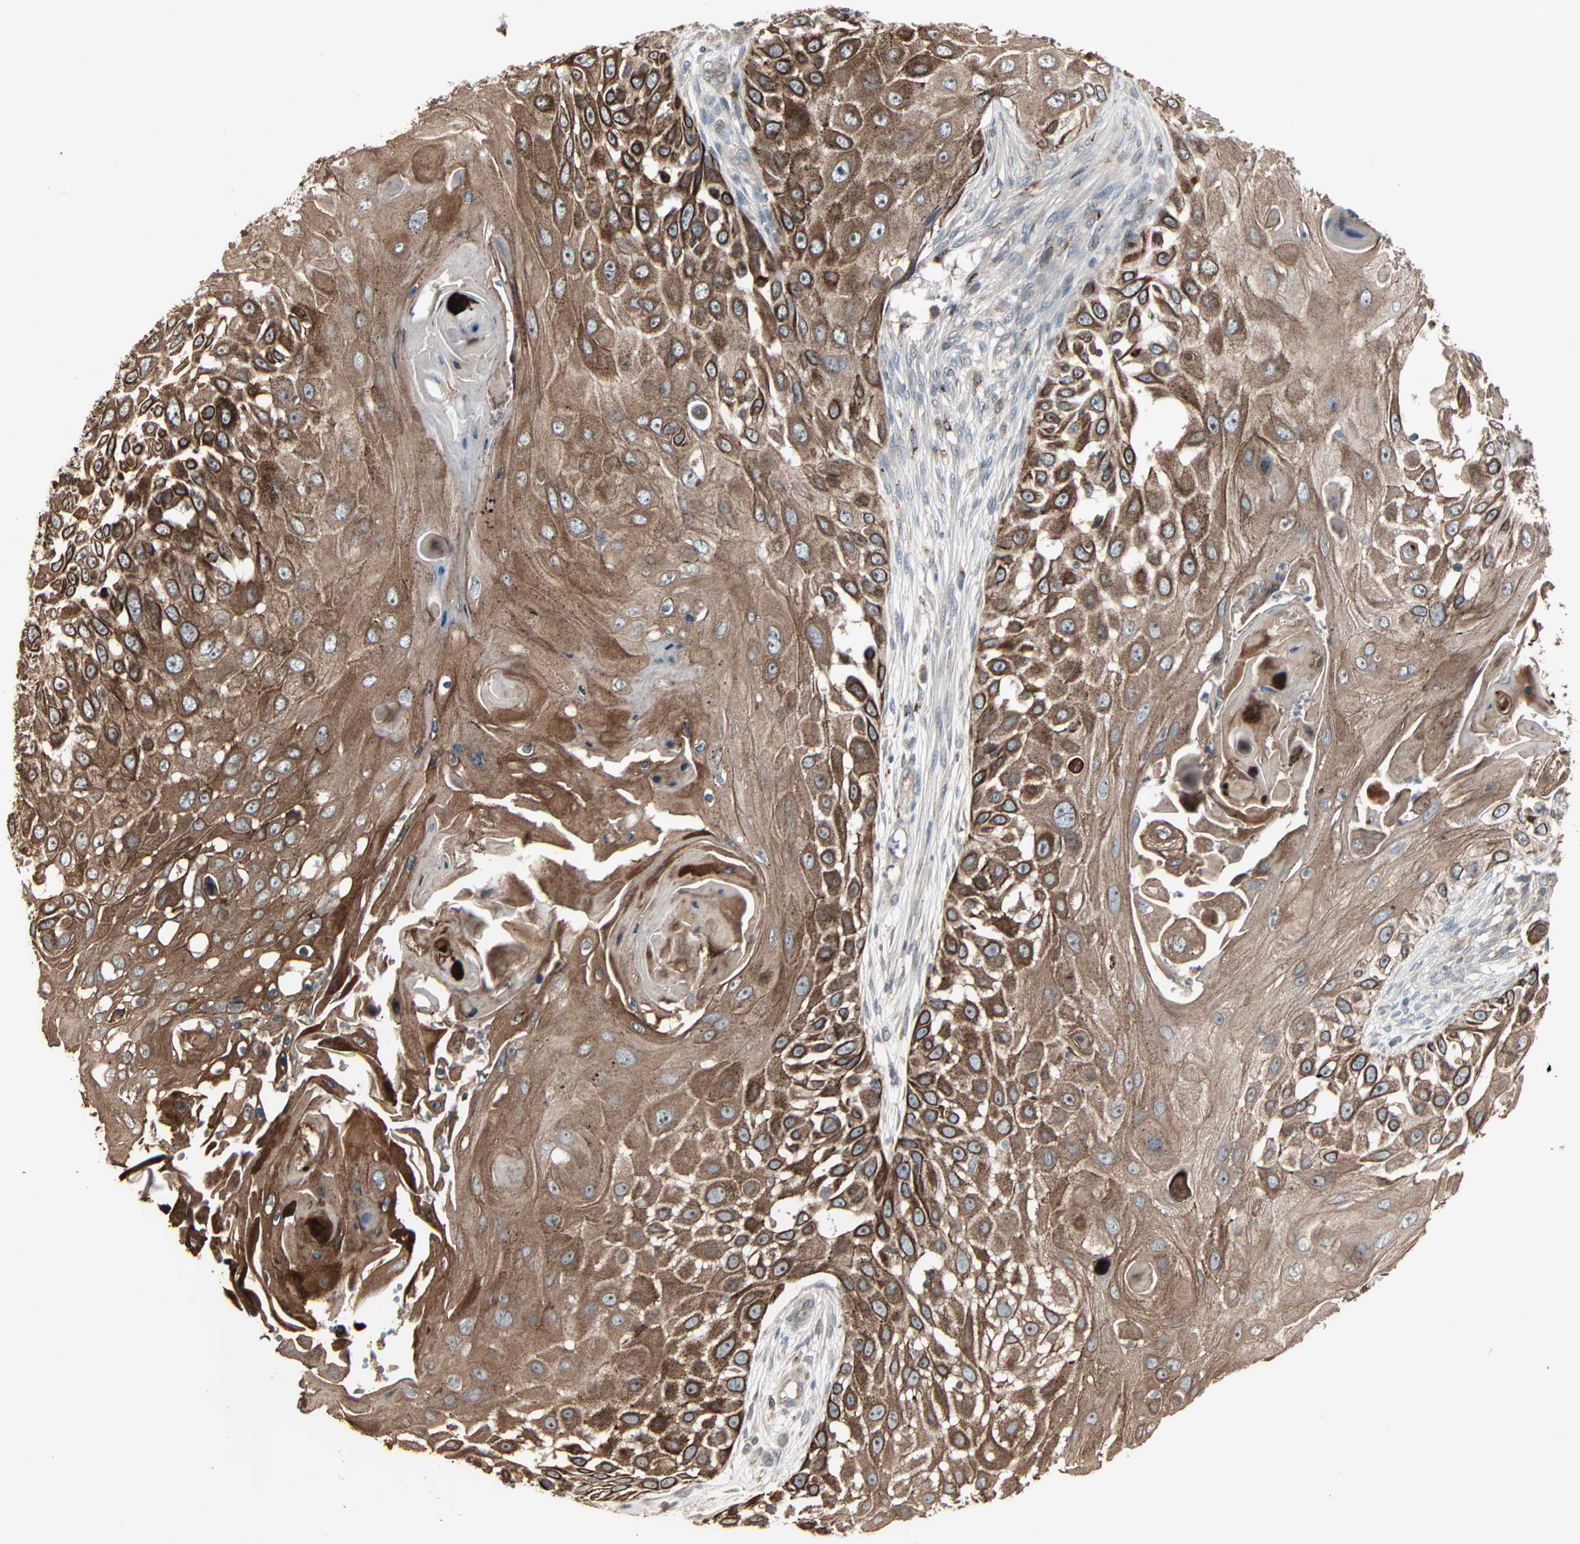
{"staining": {"intensity": "strong", "quantity": ">75%", "location": "cytoplasmic/membranous"}, "tissue": "skin cancer", "cell_type": "Tumor cells", "image_type": "cancer", "snomed": [{"axis": "morphology", "description": "Squamous cell carcinoma, NOS"}, {"axis": "topography", "description": "Skin"}], "caption": "Brown immunohistochemical staining in skin squamous cell carcinoma demonstrates strong cytoplasmic/membranous staining in approximately >75% of tumor cells.", "gene": "CALCRL", "patient": {"sex": "female", "age": 44}}